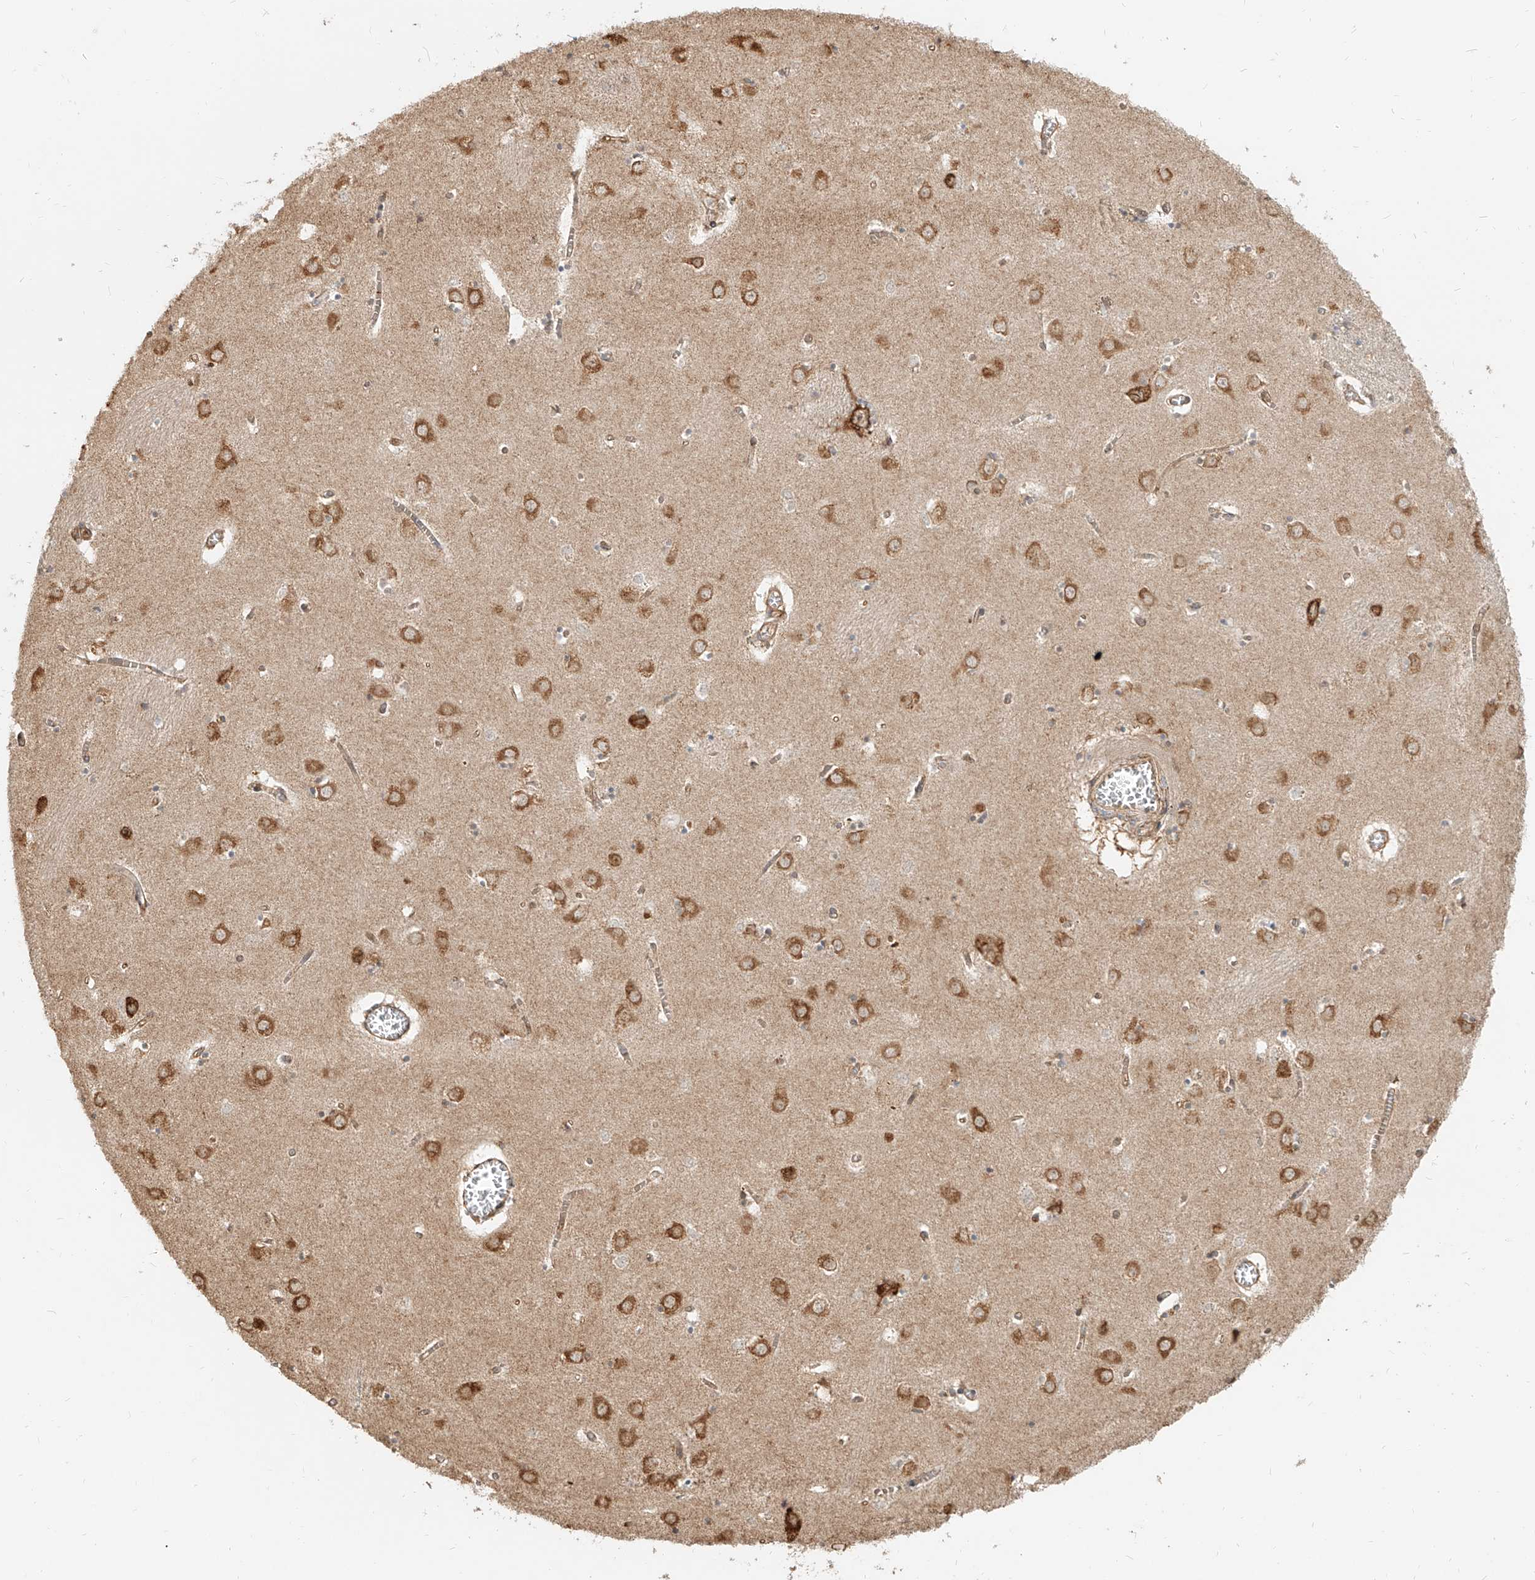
{"staining": {"intensity": "moderate", "quantity": "<25%", "location": "cytoplasmic/membranous"}, "tissue": "caudate", "cell_type": "Glial cells", "image_type": "normal", "snomed": [{"axis": "morphology", "description": "Normal tissue, NOS"}, {"axis": "topography", "description": "Lateral ventricle wall"}], "caption": "Caudate stained with immunohistochemistry (IHC) demonstrates moderate cytoplasmic/membranous expression in approximately <25% of glial cells.", "gene": "UBE2K", "patient": {"sex": "male", "age": 70}}